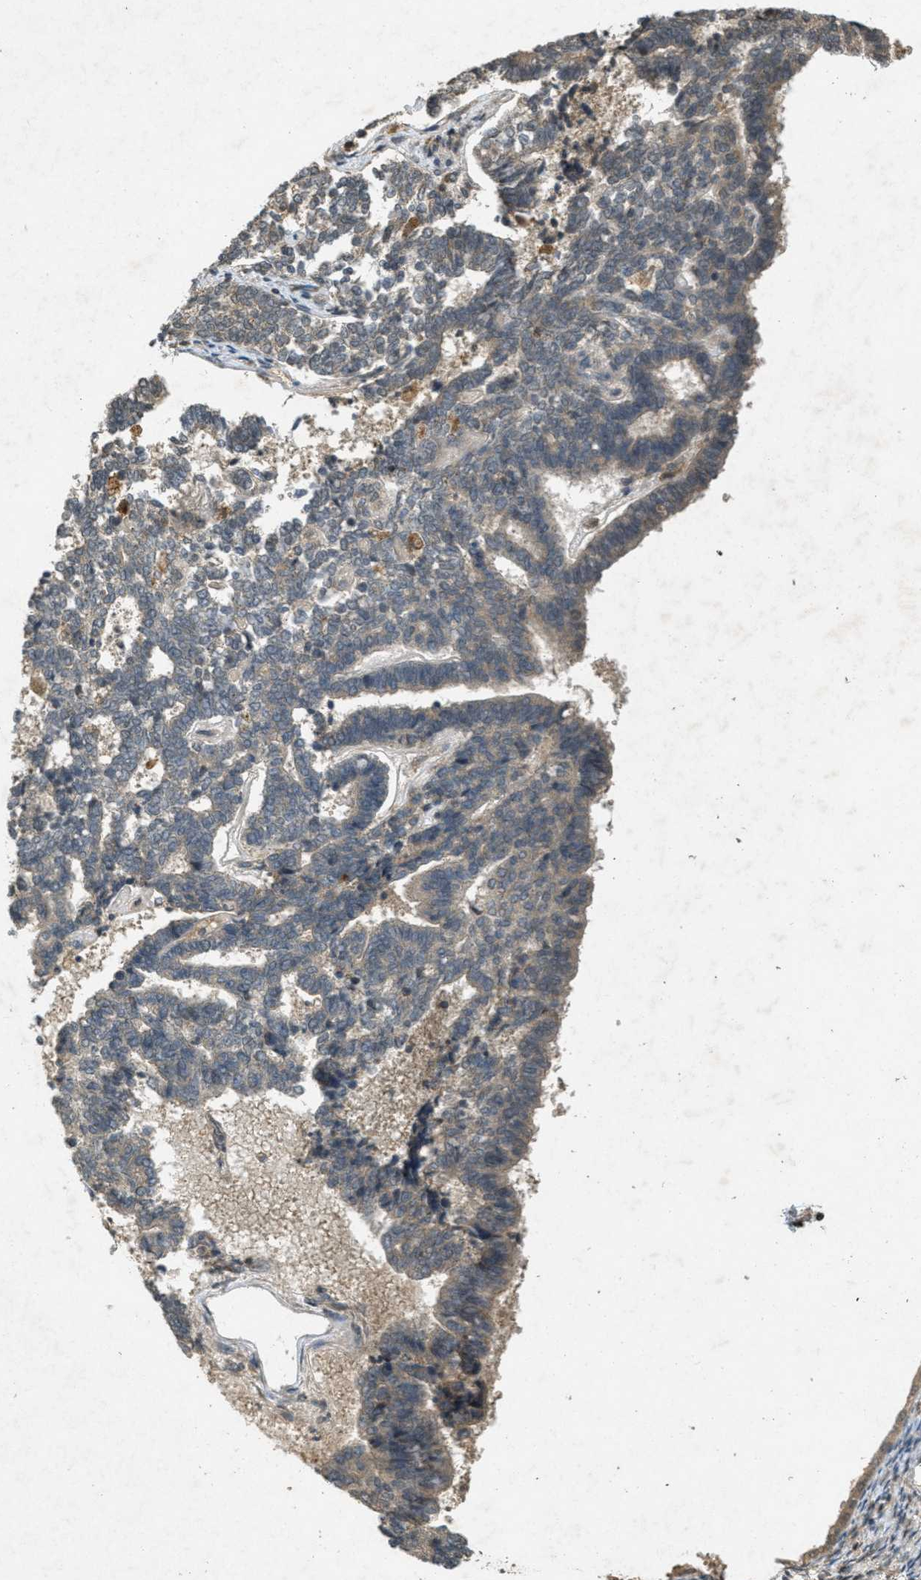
{"staining": {"intensity": "weak", "quantity": ">75%", "location": "cytoplasmic/membranous"}, "tissue": "endometrial cancer", "cell_type": "Tumor cells", "image_type": "cancer", "snomed": [{"axis": "morphology", "description": "Adenocarcinoma, NOS"}, {"axis": "topography", "description": "Endometrium"}], "caption": "Immunohistochemical staining of endometrial cancer shows low levels of weak cytoplasmic/membranous protein positivity in about >75% of tumor cells.", "gene": "ATG7", "patient": {"sex": "female", "age": 70}}